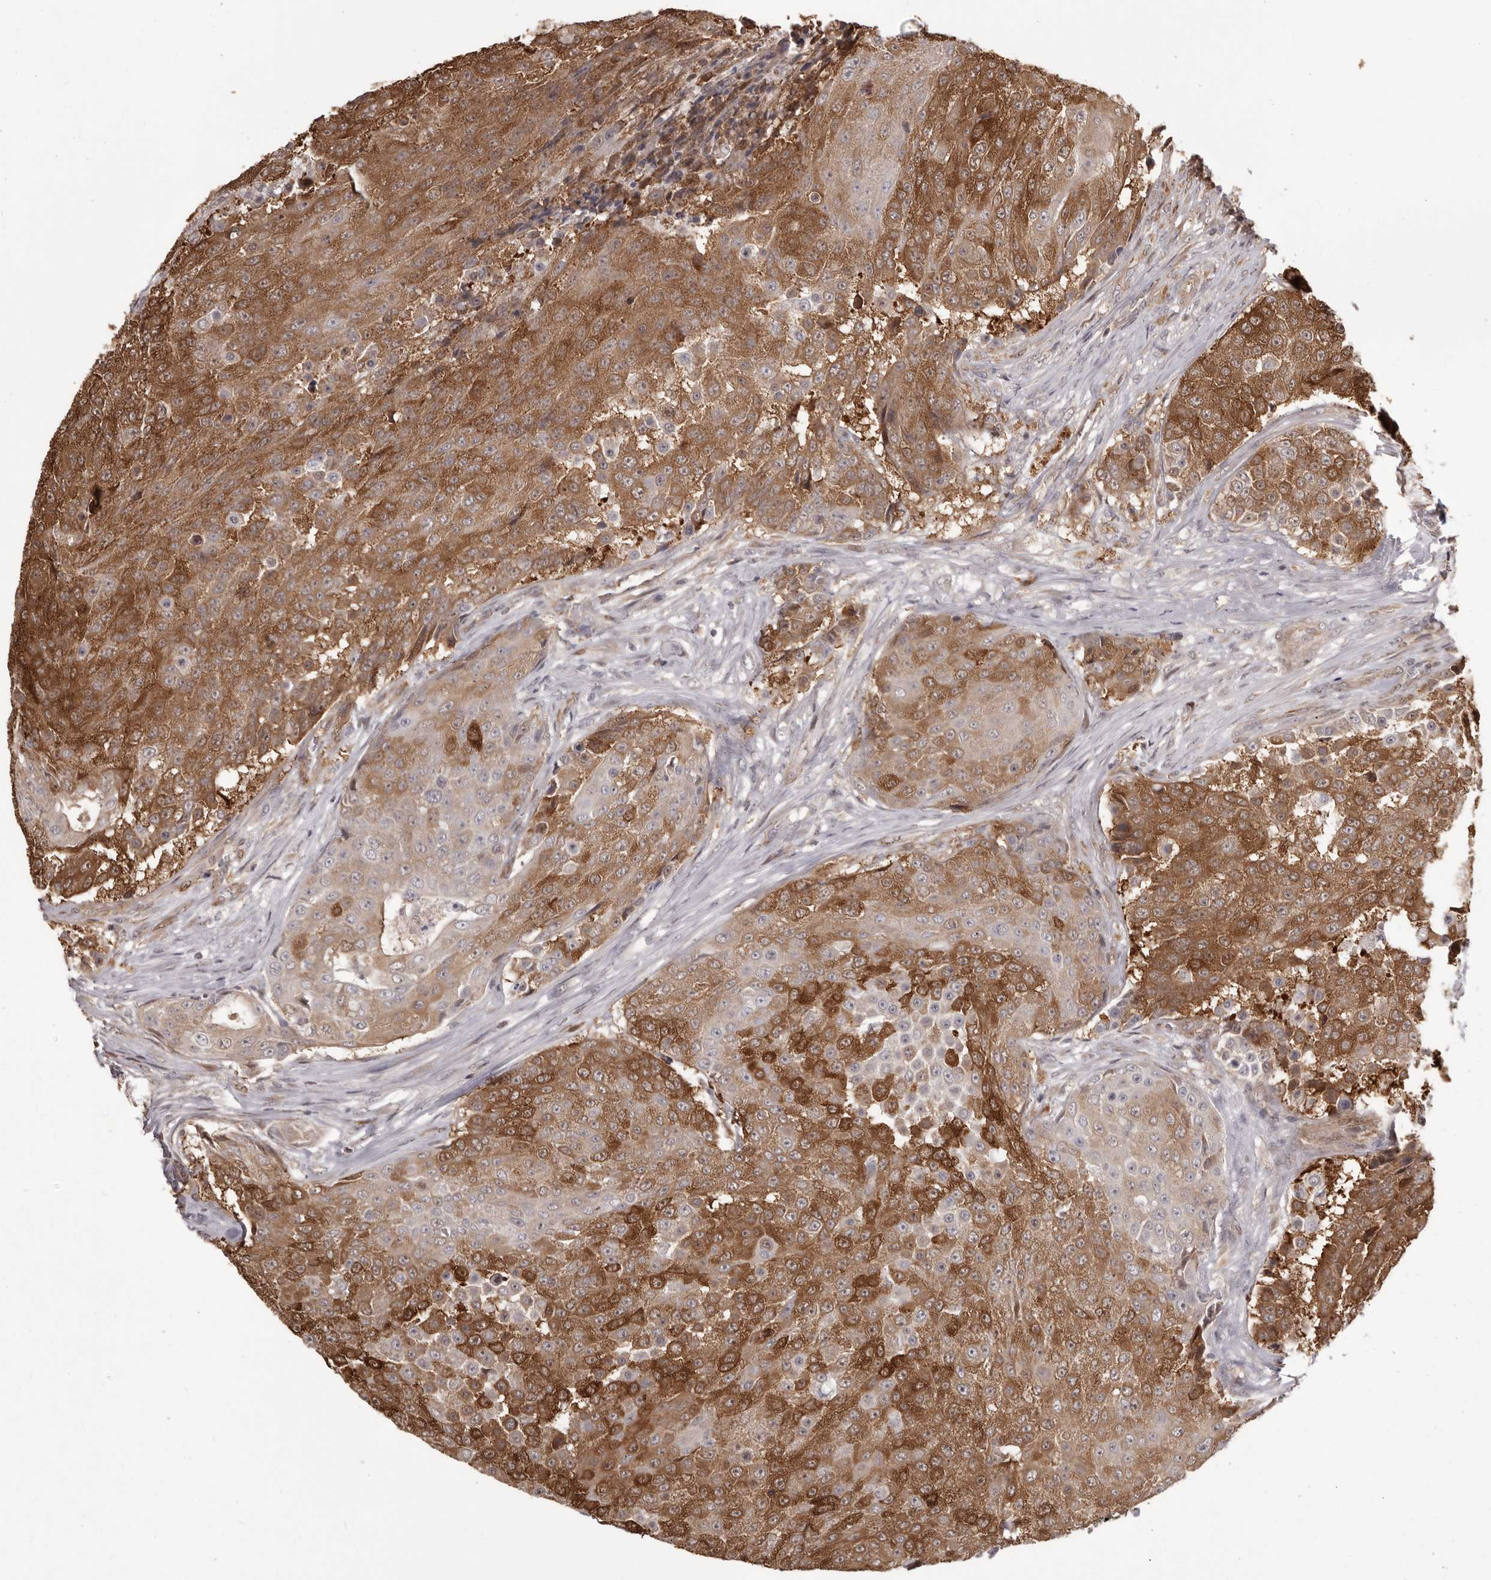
{"staining": {"intensity": "strong", "quantity": ">75%", "location": "cytoplasmic/membranous"}, "tissue": "urothelial cancer", "cell_type": "Tumor cells", "image_type": "cancer", "snomed": [{"axis": "morphology", "description": "Urothelial carcinoma, High grade"}, {"axis": "topography", "description": "Urinary bladder"}], "caption": "Strong cytoplasmic/membranous expression is identified in about >75% of tumor cells in urothelial carcinoma (high-grade).", "gene": "GFOD1", "patient": {"sex": "female", "age": 63}}